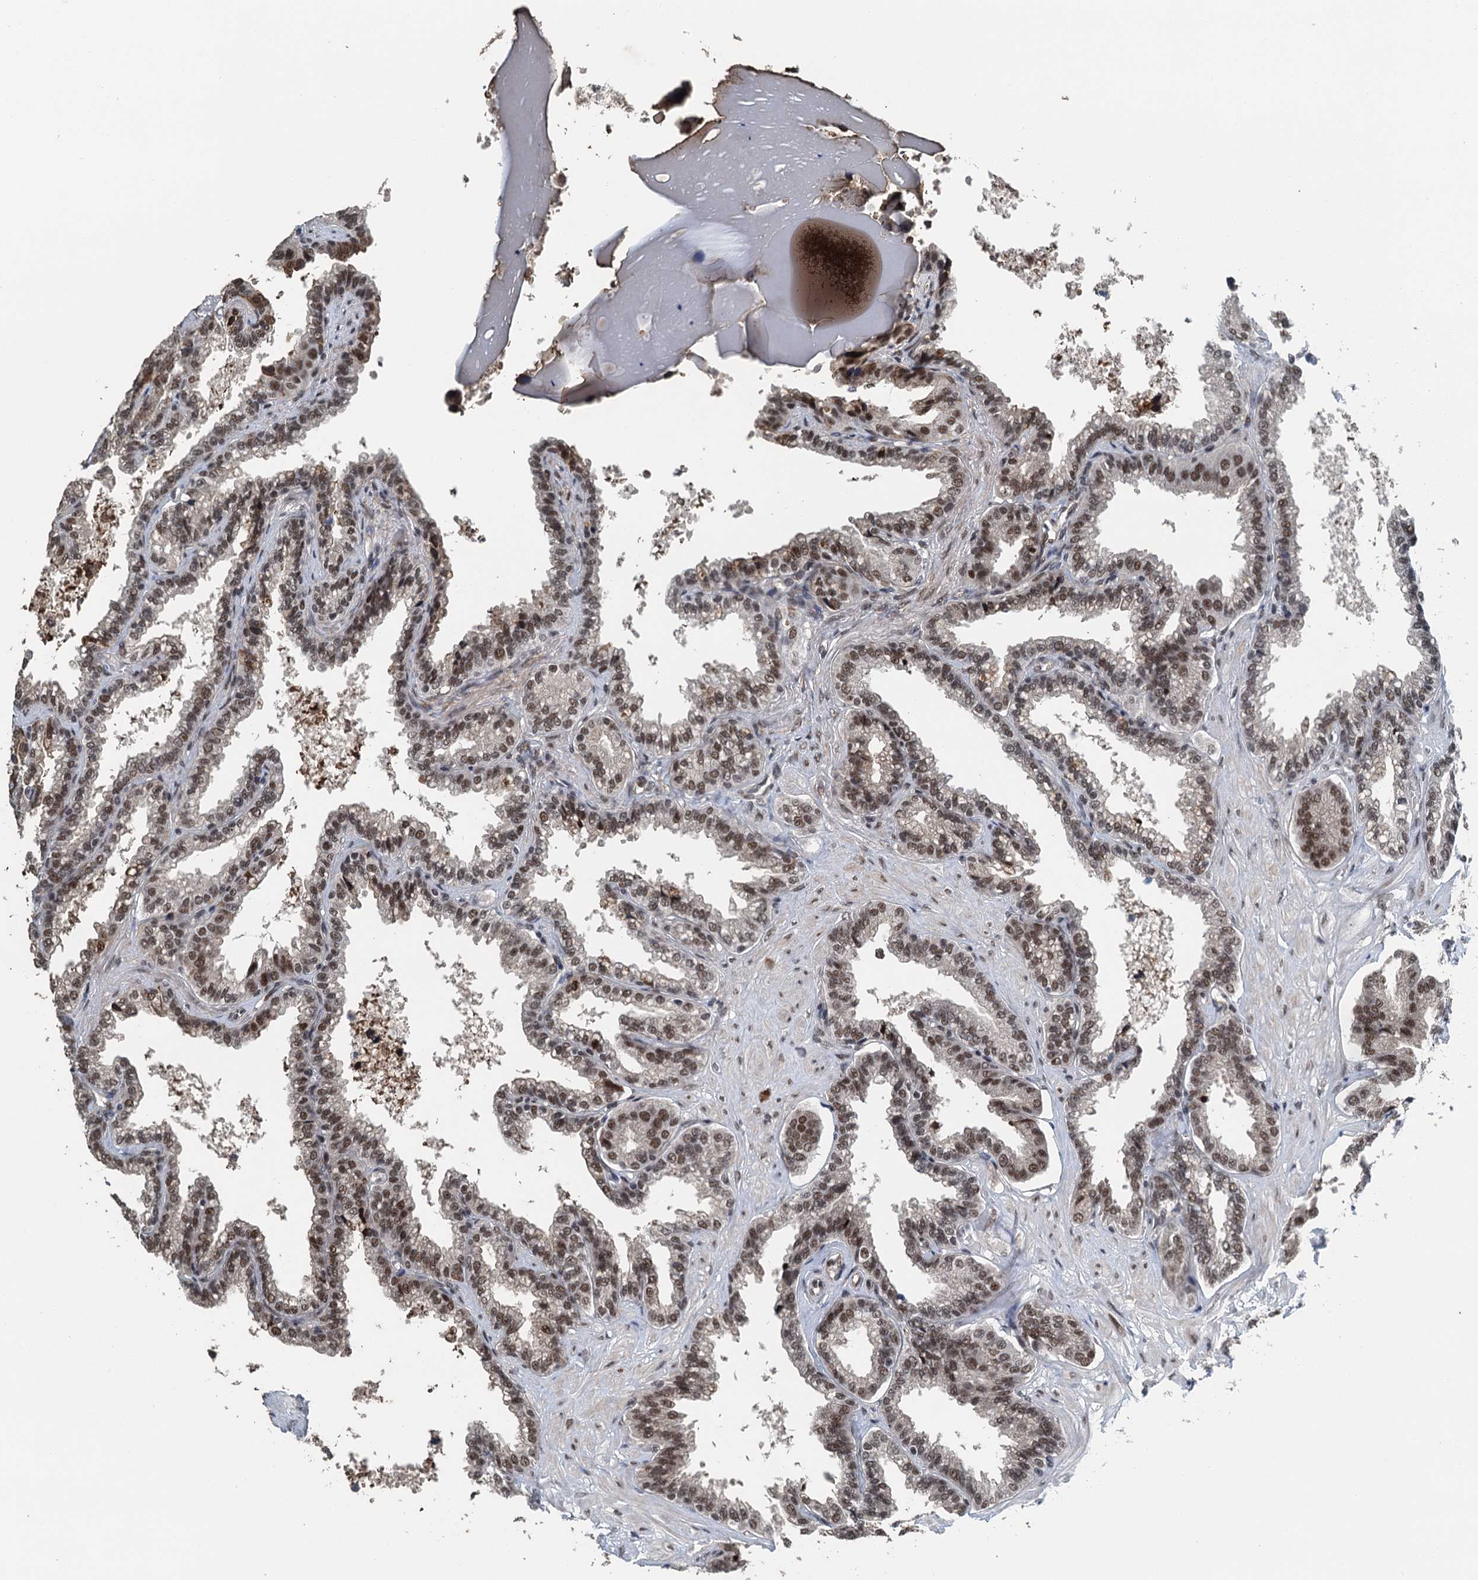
{"staining": {"intensity": "moderate", "quantity": ">75%", "location": "nuclear"}, "tissue": "seminal vesicle", "cell_type": "Glandular cells", "image_type": "normal", "snomed": [{"axis": "morphology", "description": "Normal tissue, NOS"}, {"axis": "topography", "description": "Seminal veicle"}], "caption": "This is a micrograph of IHC staining of unremarkable seminal vesicle, which shows moderate expression in the nuclear of glandular cells.", "gene": "MTA3", "patient": {"sex": "male", "age": 46}}